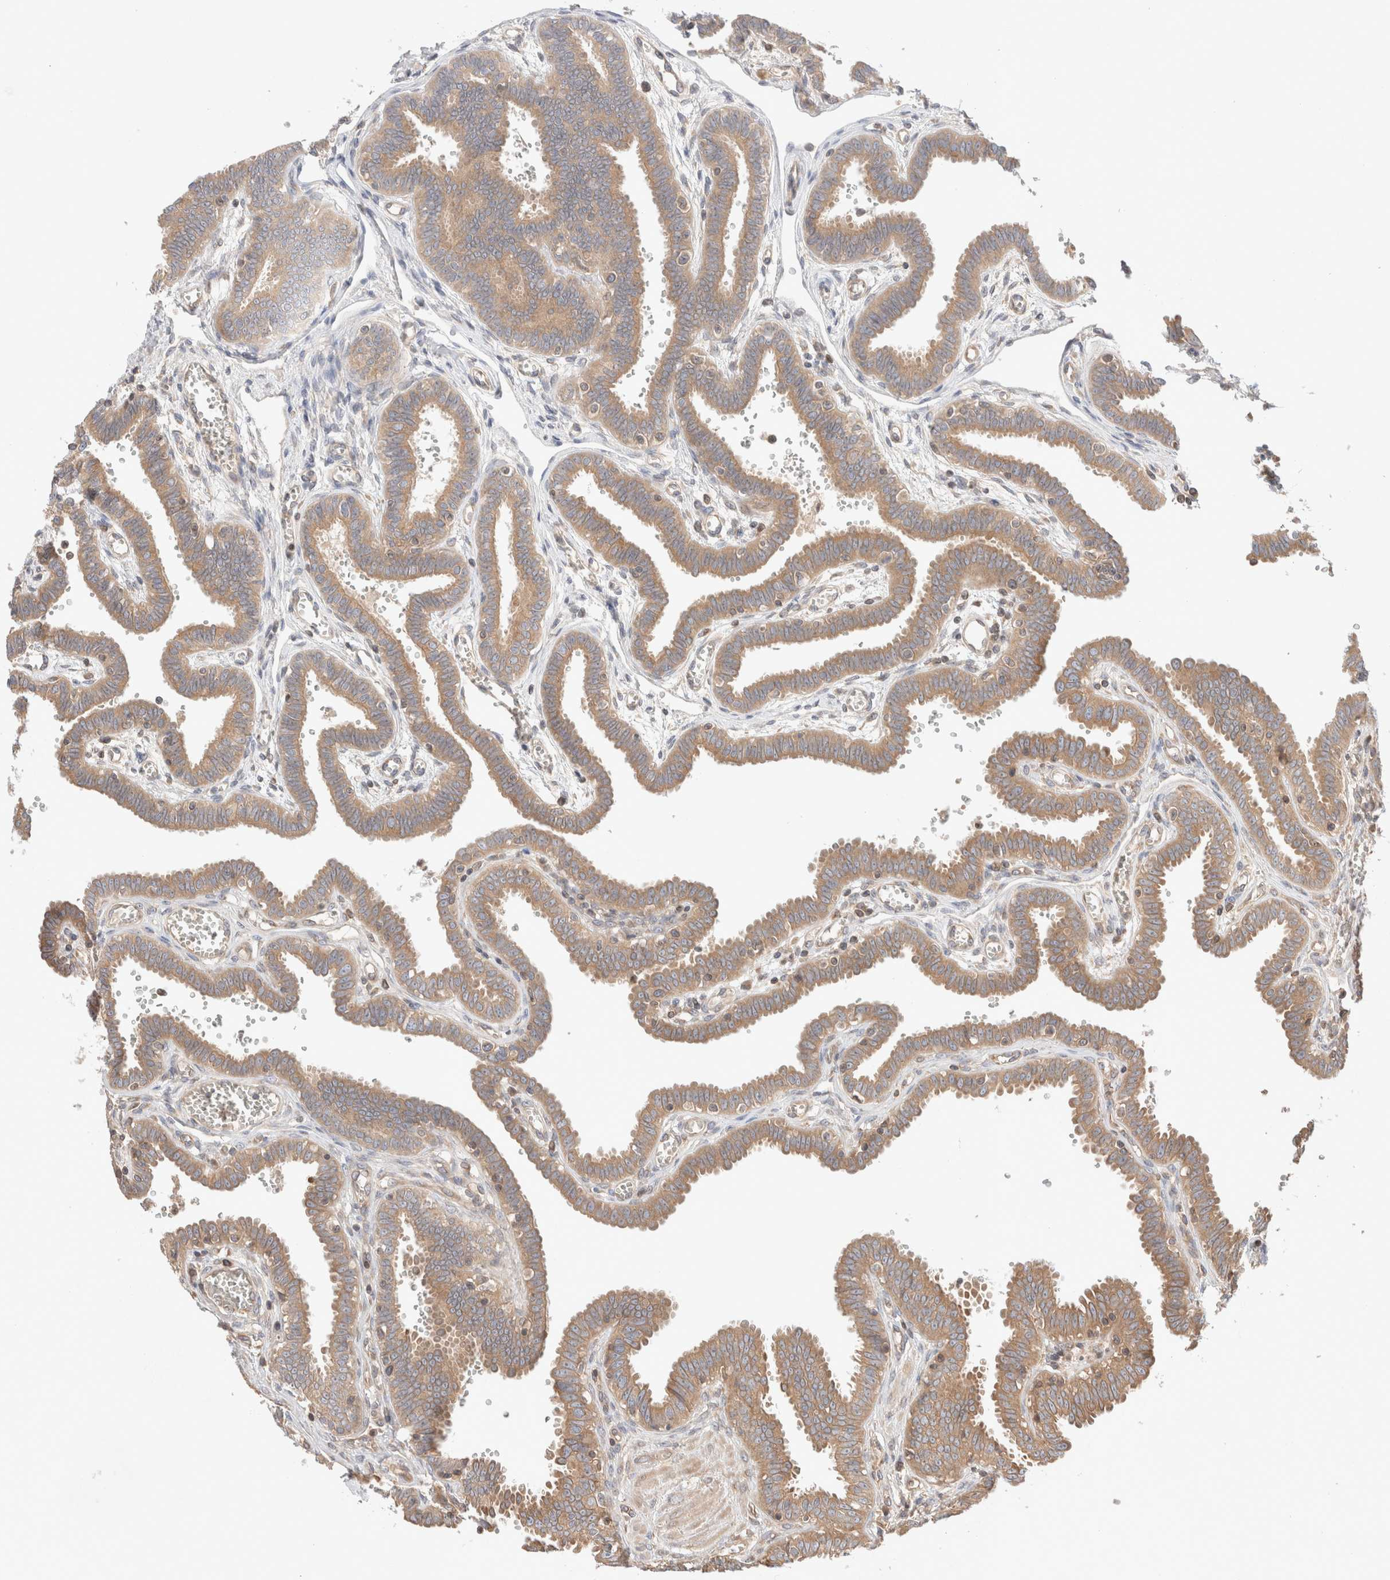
{"staining": {"intensity": "moderate", "quantity": ">75%", "location": "cytoplasmic/membranous"}, "tissue": "fallopian tube", "cell_type": "Glandular cells", "image_type": "normal", "snomed": [{"axis": "morphology", "description": "Normal tissue, NOS"}, {"axis": "topography", "description": "Fallopian tube"}], "caption": "Glandular cells show medium levels of moderate cytoplasmic/membranous expression in about >75% of cells in normal human fallopian tube.", "gene": "SIKE1", "patient": {"sex": "female", "age": 32}}